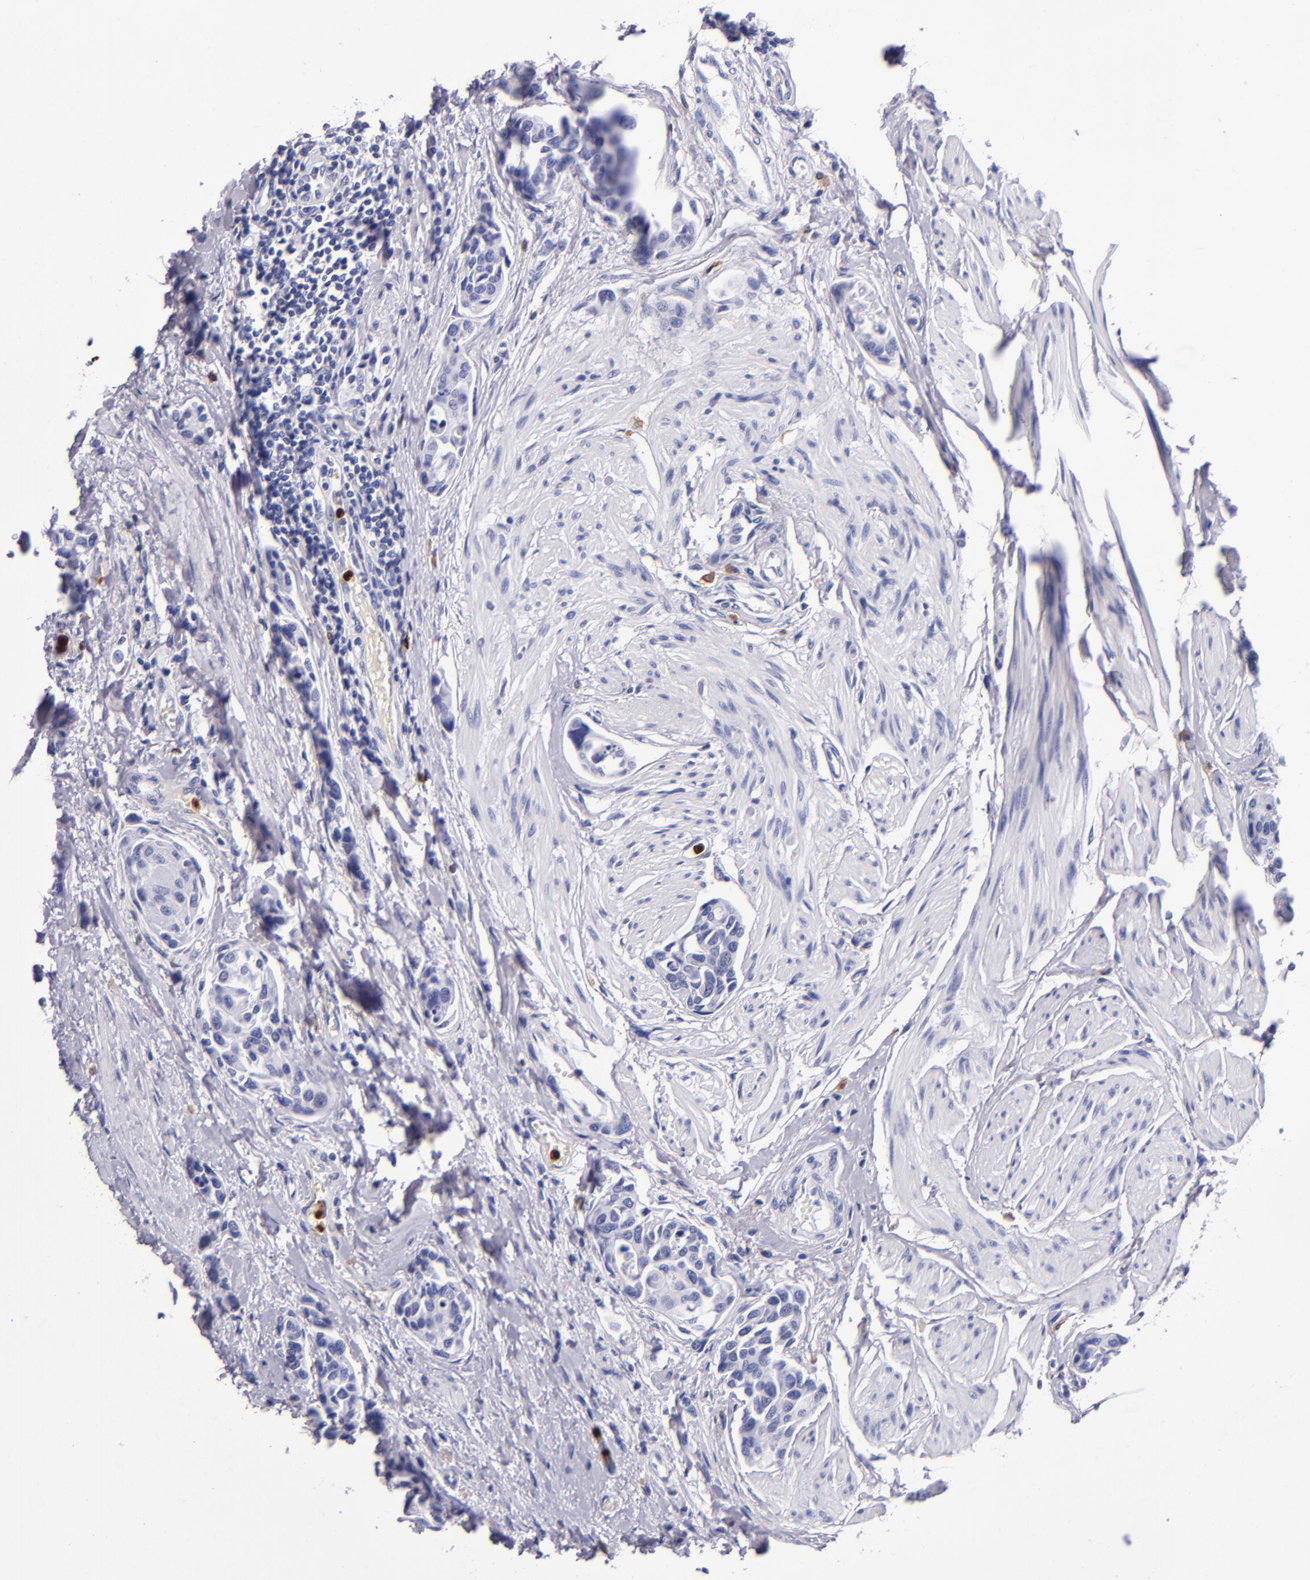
{"staining": {"intensity": "negative", "quantity": "none", "location": "none"}, "tissue": "urothelial cancer", "cell_type": "Tumor cells", "image_type": "cancer", "snomed": [{"axis": "morphology", "description": "Urothelial carcinoma, High grade"}, {"axis": "topography", "description": "Urinary bladder"}], "caption": "A high-resolution photomicrograph shows immunohistochemistry staining of urothelial cancer, which demonstrates no significant staining in tumor cells. (DAB IHC with hematoxylin counter stain).", "gene": "S100A8", "patient": {"sex": "male", "age": 78}}